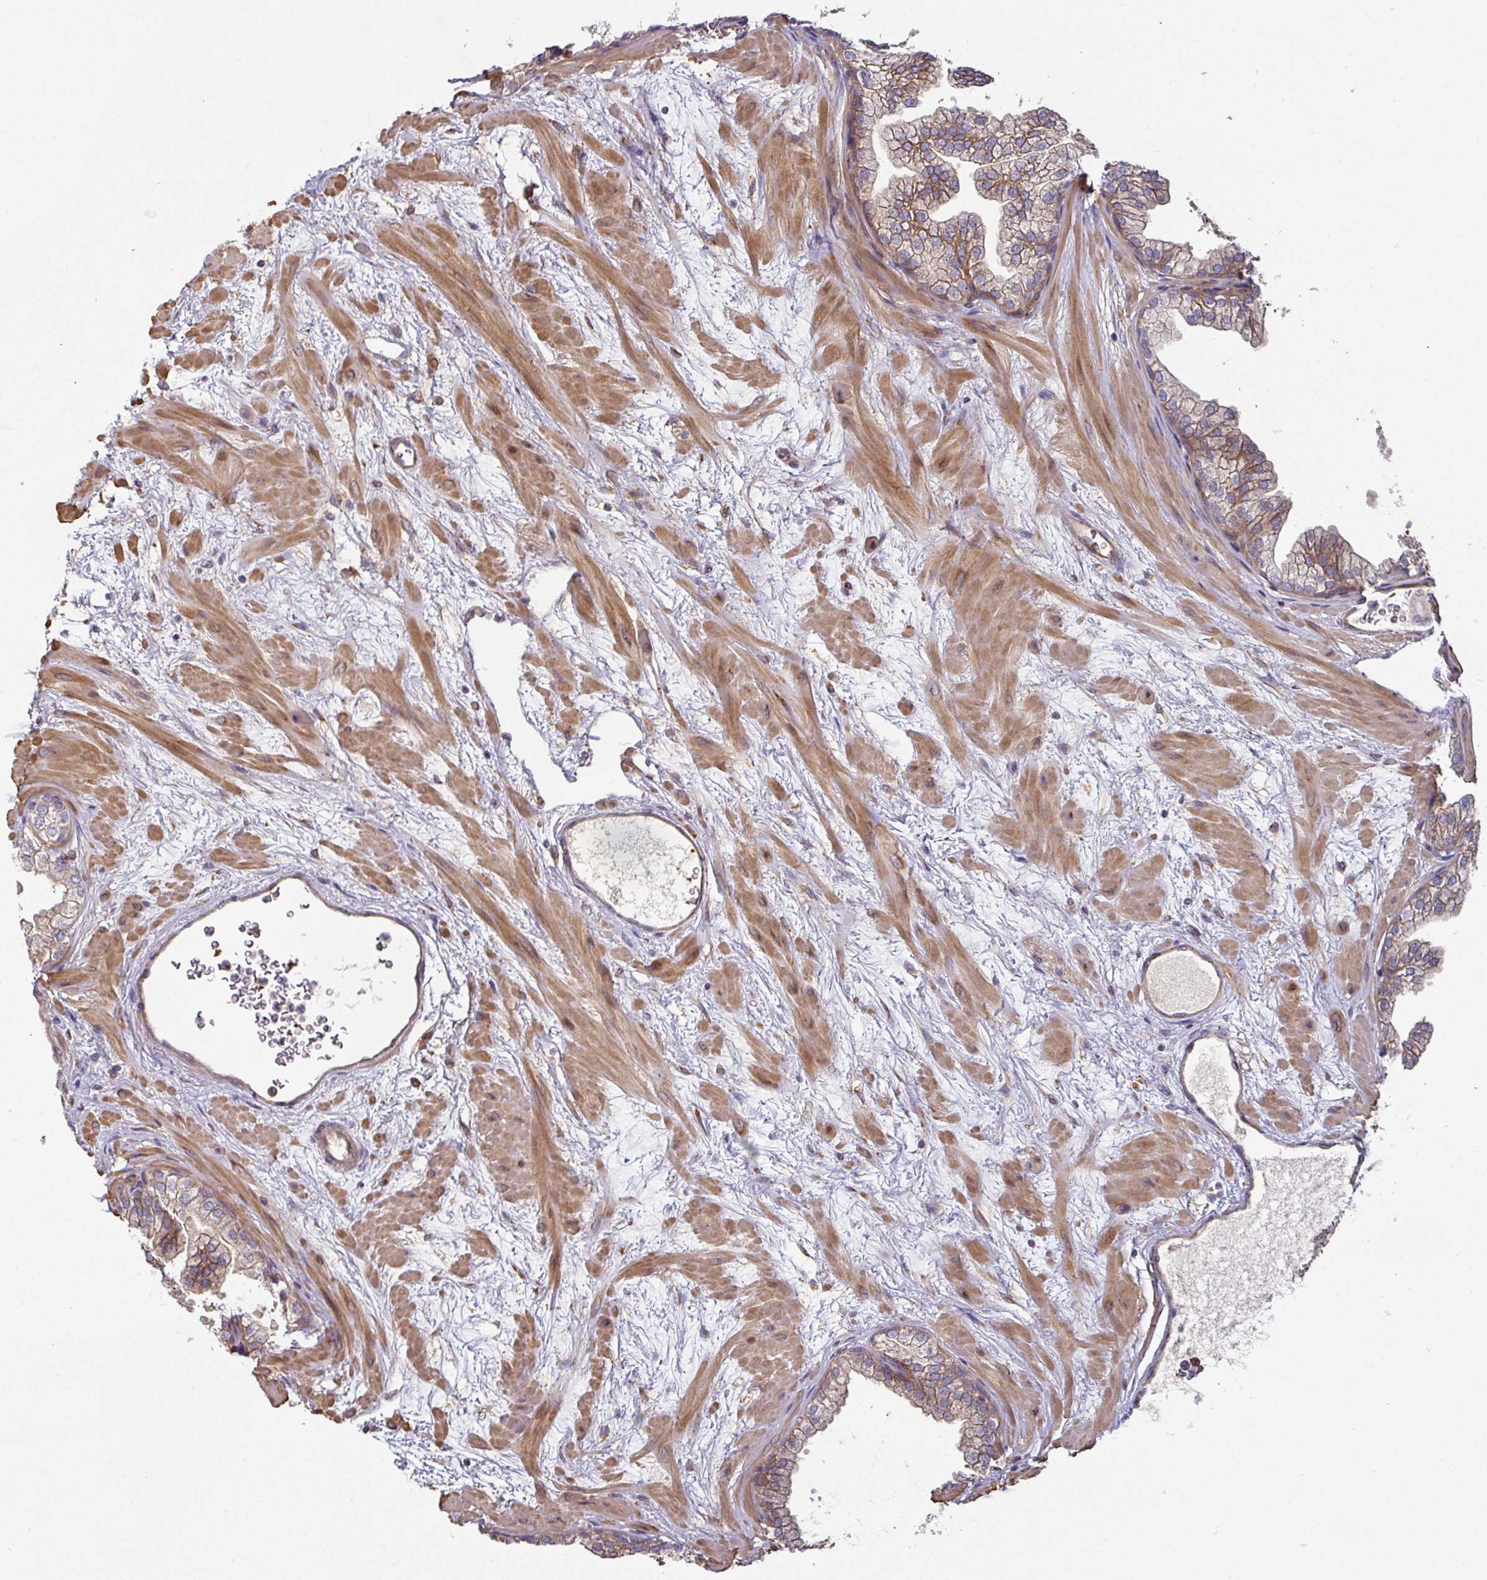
{"staining": {"intensity": "moderate", "quantity": ">75%", "location": "cytoplasmic/membranous"}, "tissue": "prostate", "cell_type": "Glandular cells", "image_type": "normal", "snomed": [{"axis": "morphology", "description": "Normal tissue, NOS"}, {"axis": "topography", "description": "Prostate"}], "caption": "DAB (3,3'-diaminobenzidine) immunohistochemical staining of normal prostate demonstrates moderate cytoplasmic/membranous protein staining in approximately >75% of glandular cells. Using DAB (brown) and hematoxylin (blue) stains, captured at high magnification using brightfield microscopy.", "gene": "CASP2", "patient": {"sex": "male", "age": 37}}